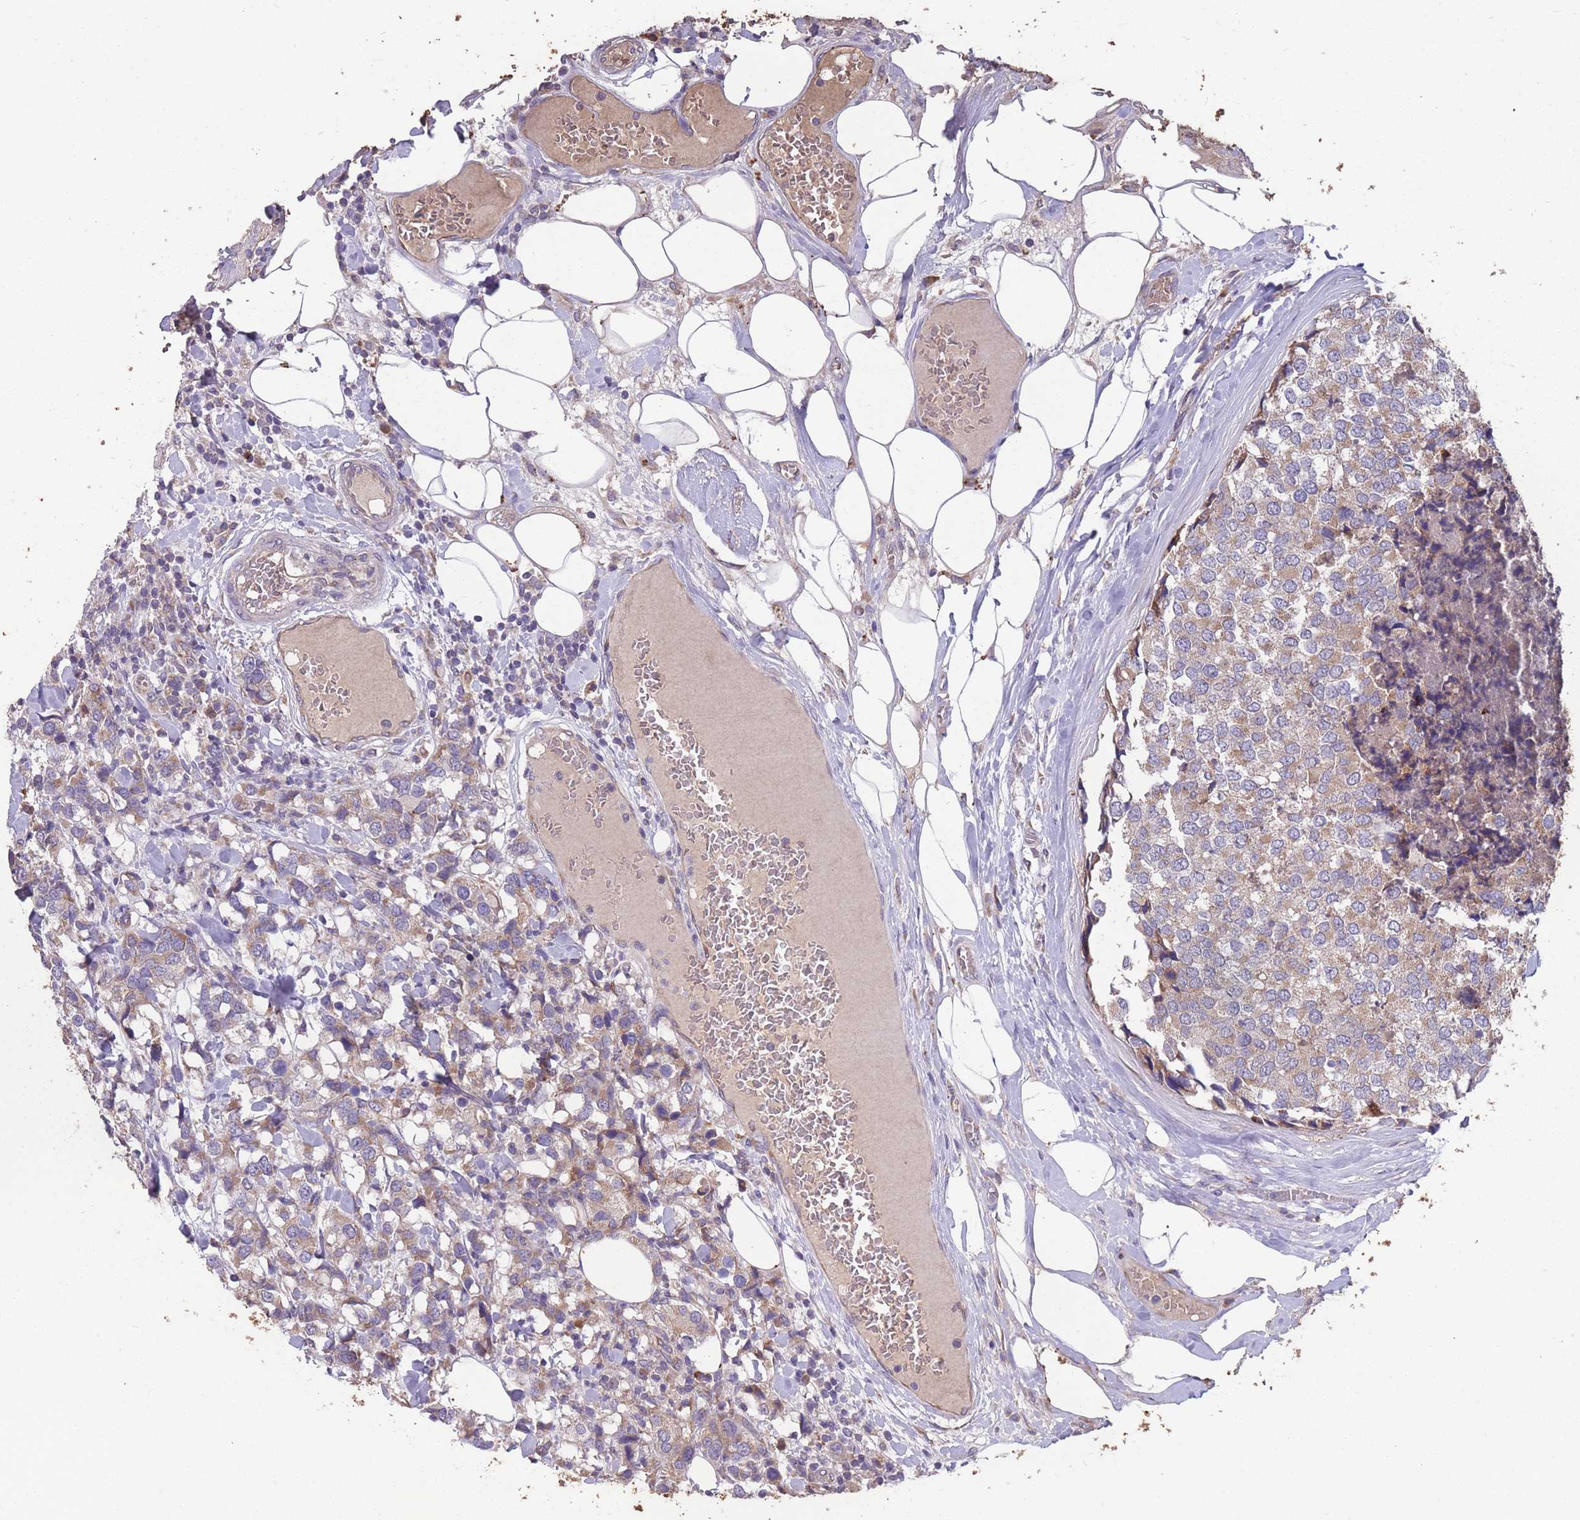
{"staining": {"intensity": "moderate", "quantity": ">75%", "location": "cytoplasmic/membranous"}, "tissue": "breast cancer", "cell_type": "Tumor cells", "image_type": "cancer", "snomed": [{"axis": "morphology", "description": "Lobular carcinoma"}, {"axis": "topography", "description": "Breast"}], "caption": "There is medium levels of moderate cytoplasmic/membranous positivity in tumor cells of lobular carcinoma (breast), as demonstrated by immunohistochemical staining (brown color).", "gene": "STIM2", "patient": {"sex": "female", "age": 59}}